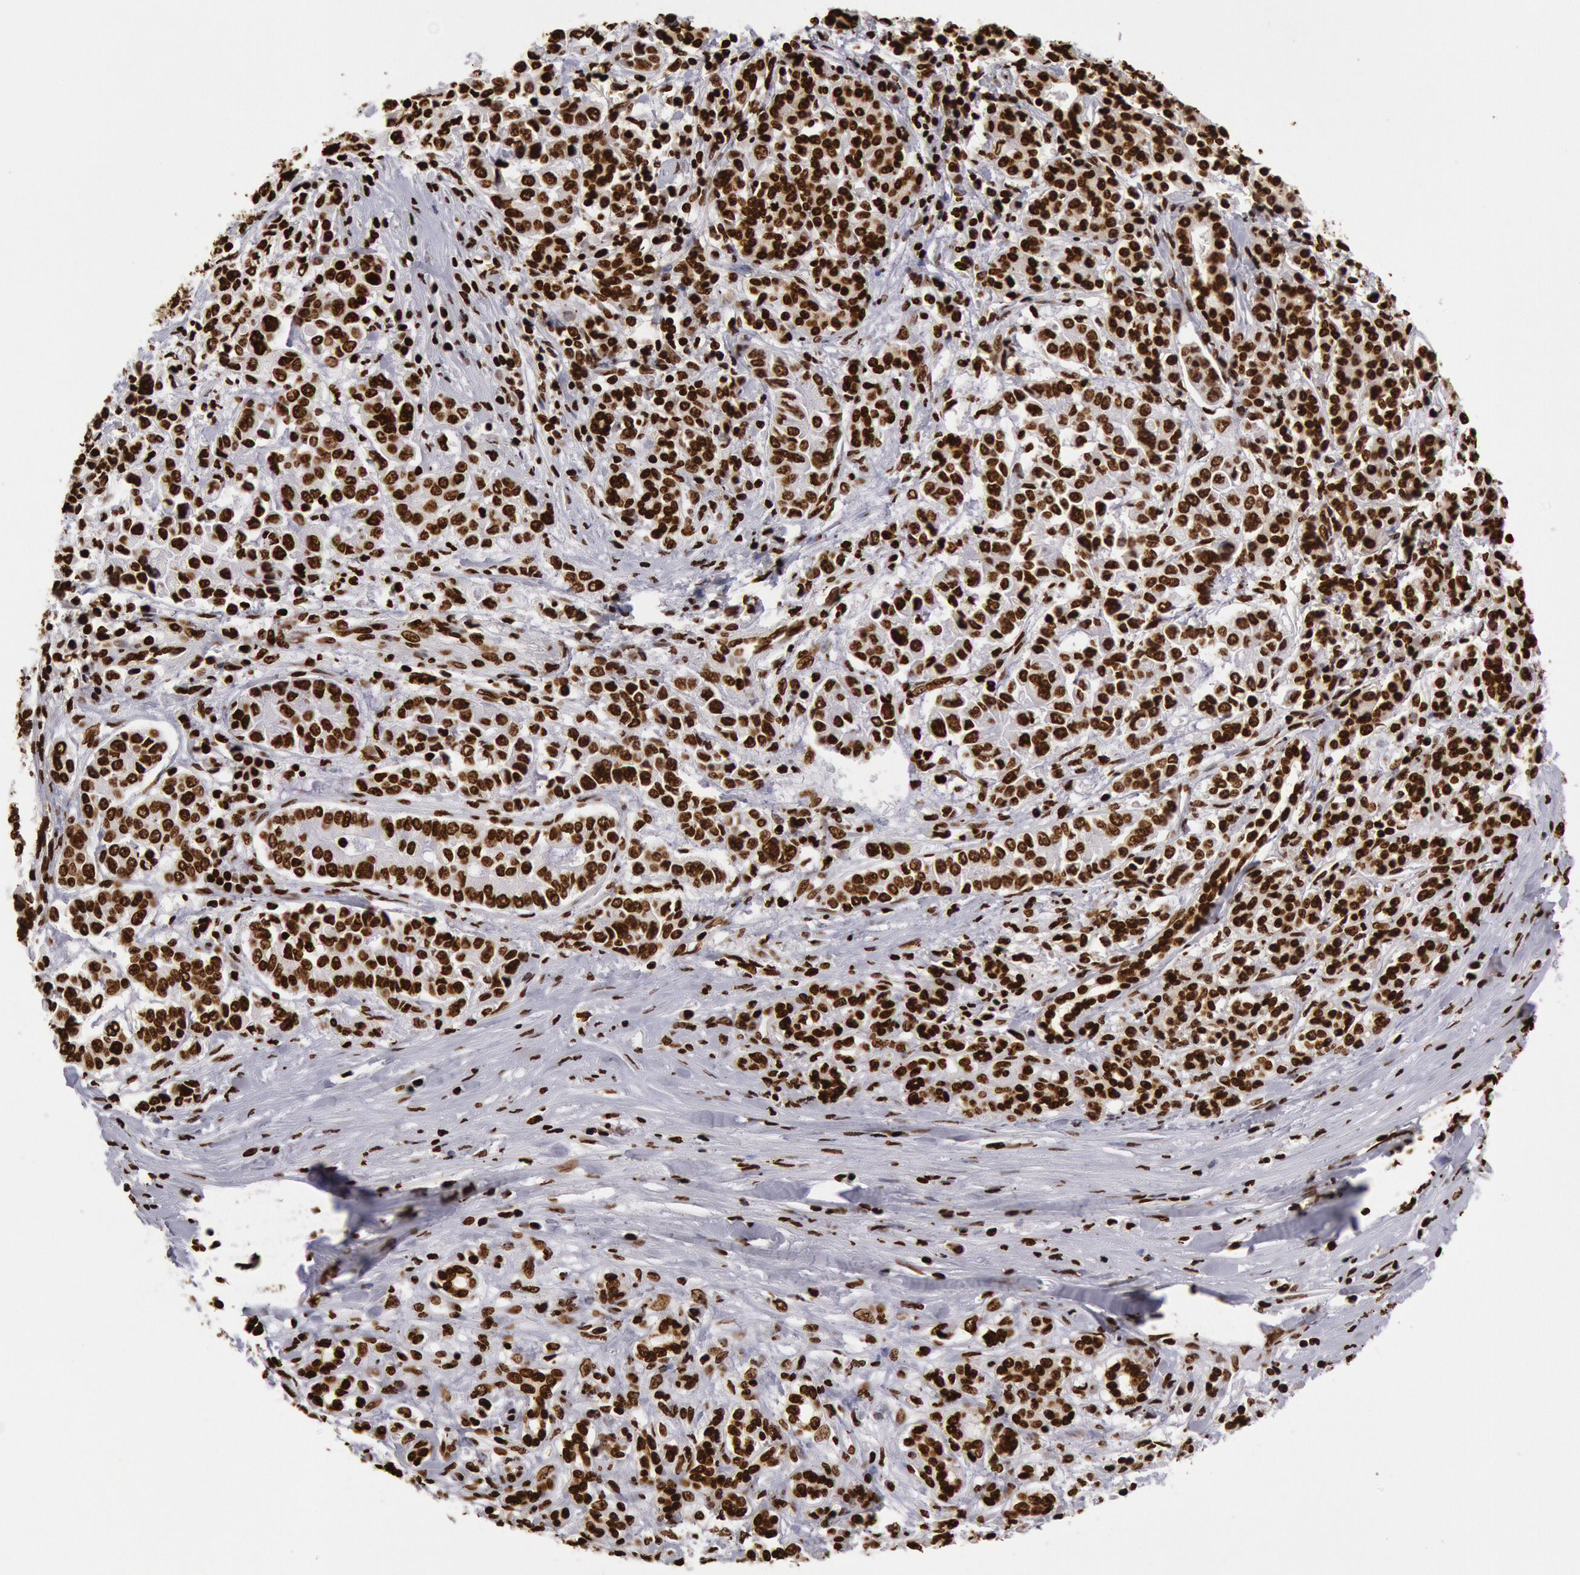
{"staining": {"intensity": "strong", "quantity": ">75%", "location": "nuclear"}, "tissue": "pancreatic cancer", "cell_type": "Tumor cells", "image_type": "cancer", "snomed": [{"axis": "morphology", "description": "Adenocarcinoma, NOS"}, {"axis": "topography", "description": "Pancreas"}], "caption": "IHC of human pancreatic cancer shows high levels of strong nuclear staining in approximately >75% of tumor cells.", "gene": "H3-4", "patient": {"sex": "female", "age": 52}}